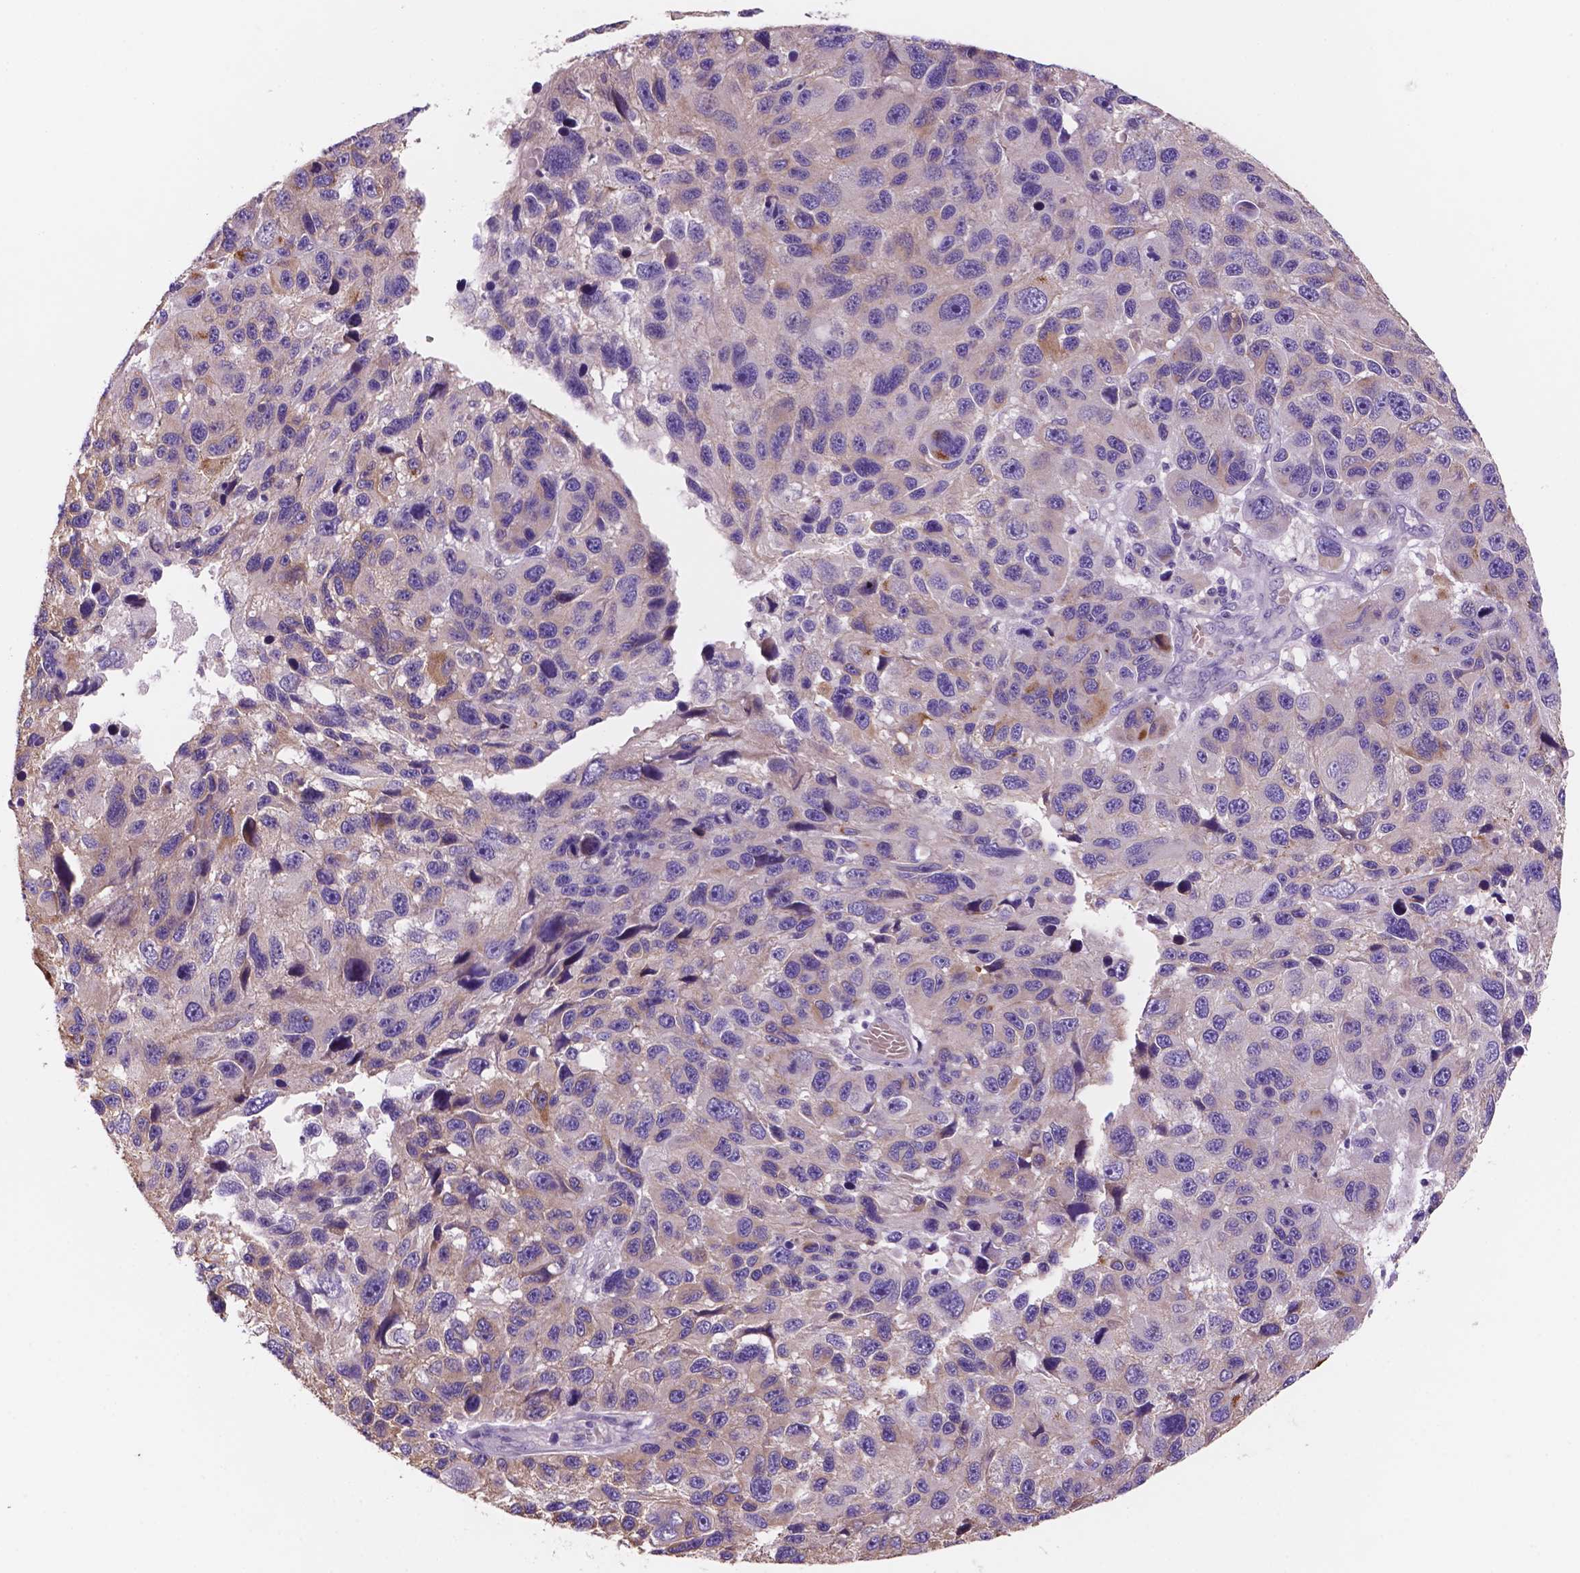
{"staining": {"intensity": "negative", "quantity": "none", "location": "none"}, "tissue": "melanoma", "cell_type": "Tumor cells", "image_type": "cancer", "snomed": [{"axis": "morphology", "description": "Malignant melanoma, NOS"}, {"axis": "topography", "description": "Skin"}], "caption": "Malignant melanoma was stained to show a protein in brown. There is no significant staining in tumor cells.", "gene": "MKRN2OS", "patient": {"sex": "male", "age": 53}}